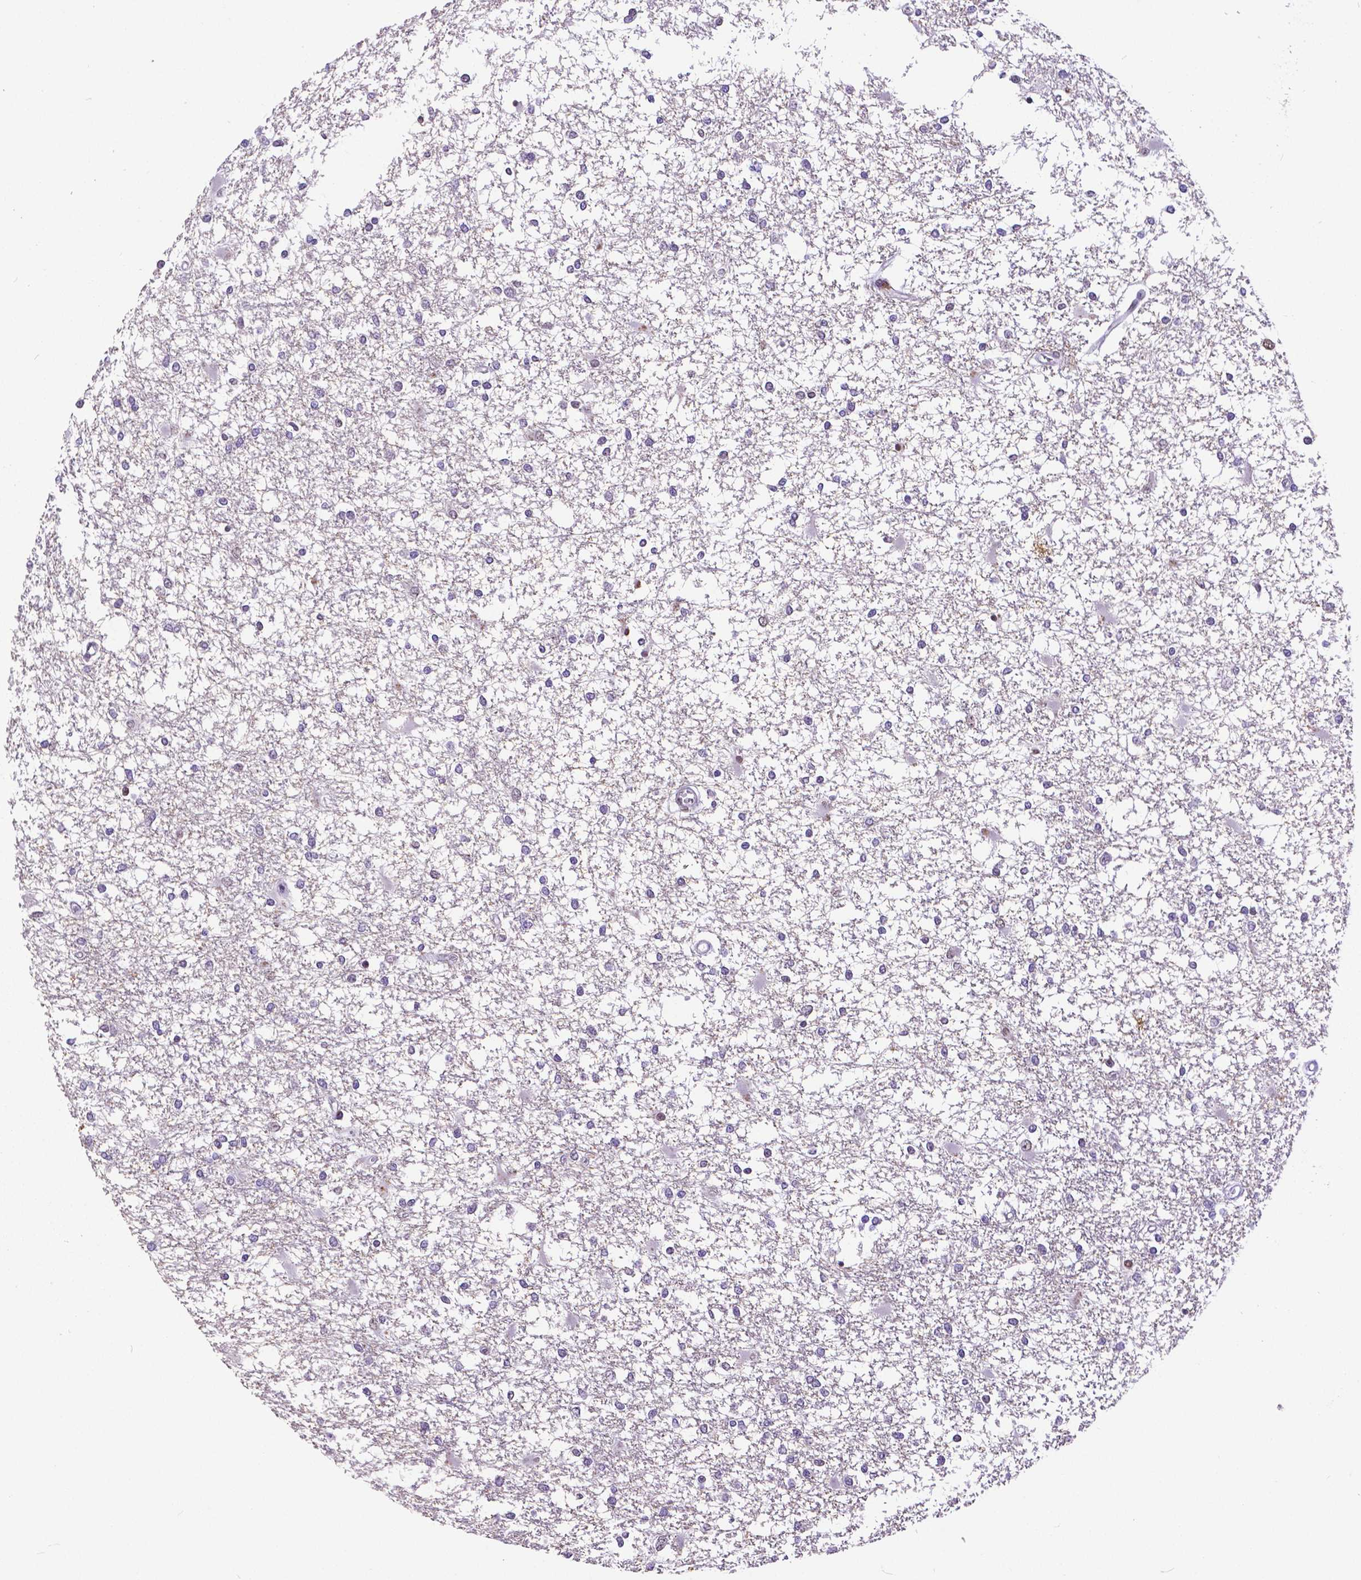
{"staining": {"intensity": "negative", "quantity": "none", "location": "none"}, "tissue": "glioma", "cell_type": "Tumor cells", "image_type": "cancer", "snomed": [{"axis": "morphology", "description": "Glioma, malignant, High grade"}, {"axis": "topography", "description": "Cerebral cortex"}], "caption": "The histopathology image reveals no staining of tumor cells in glioma. (Brightfield microscopy of DAB (3,3'-diaminobenzidine) IHC at high magnification).", "gene": "ATRX", "patient": {"sex": "male", "age": 79}}